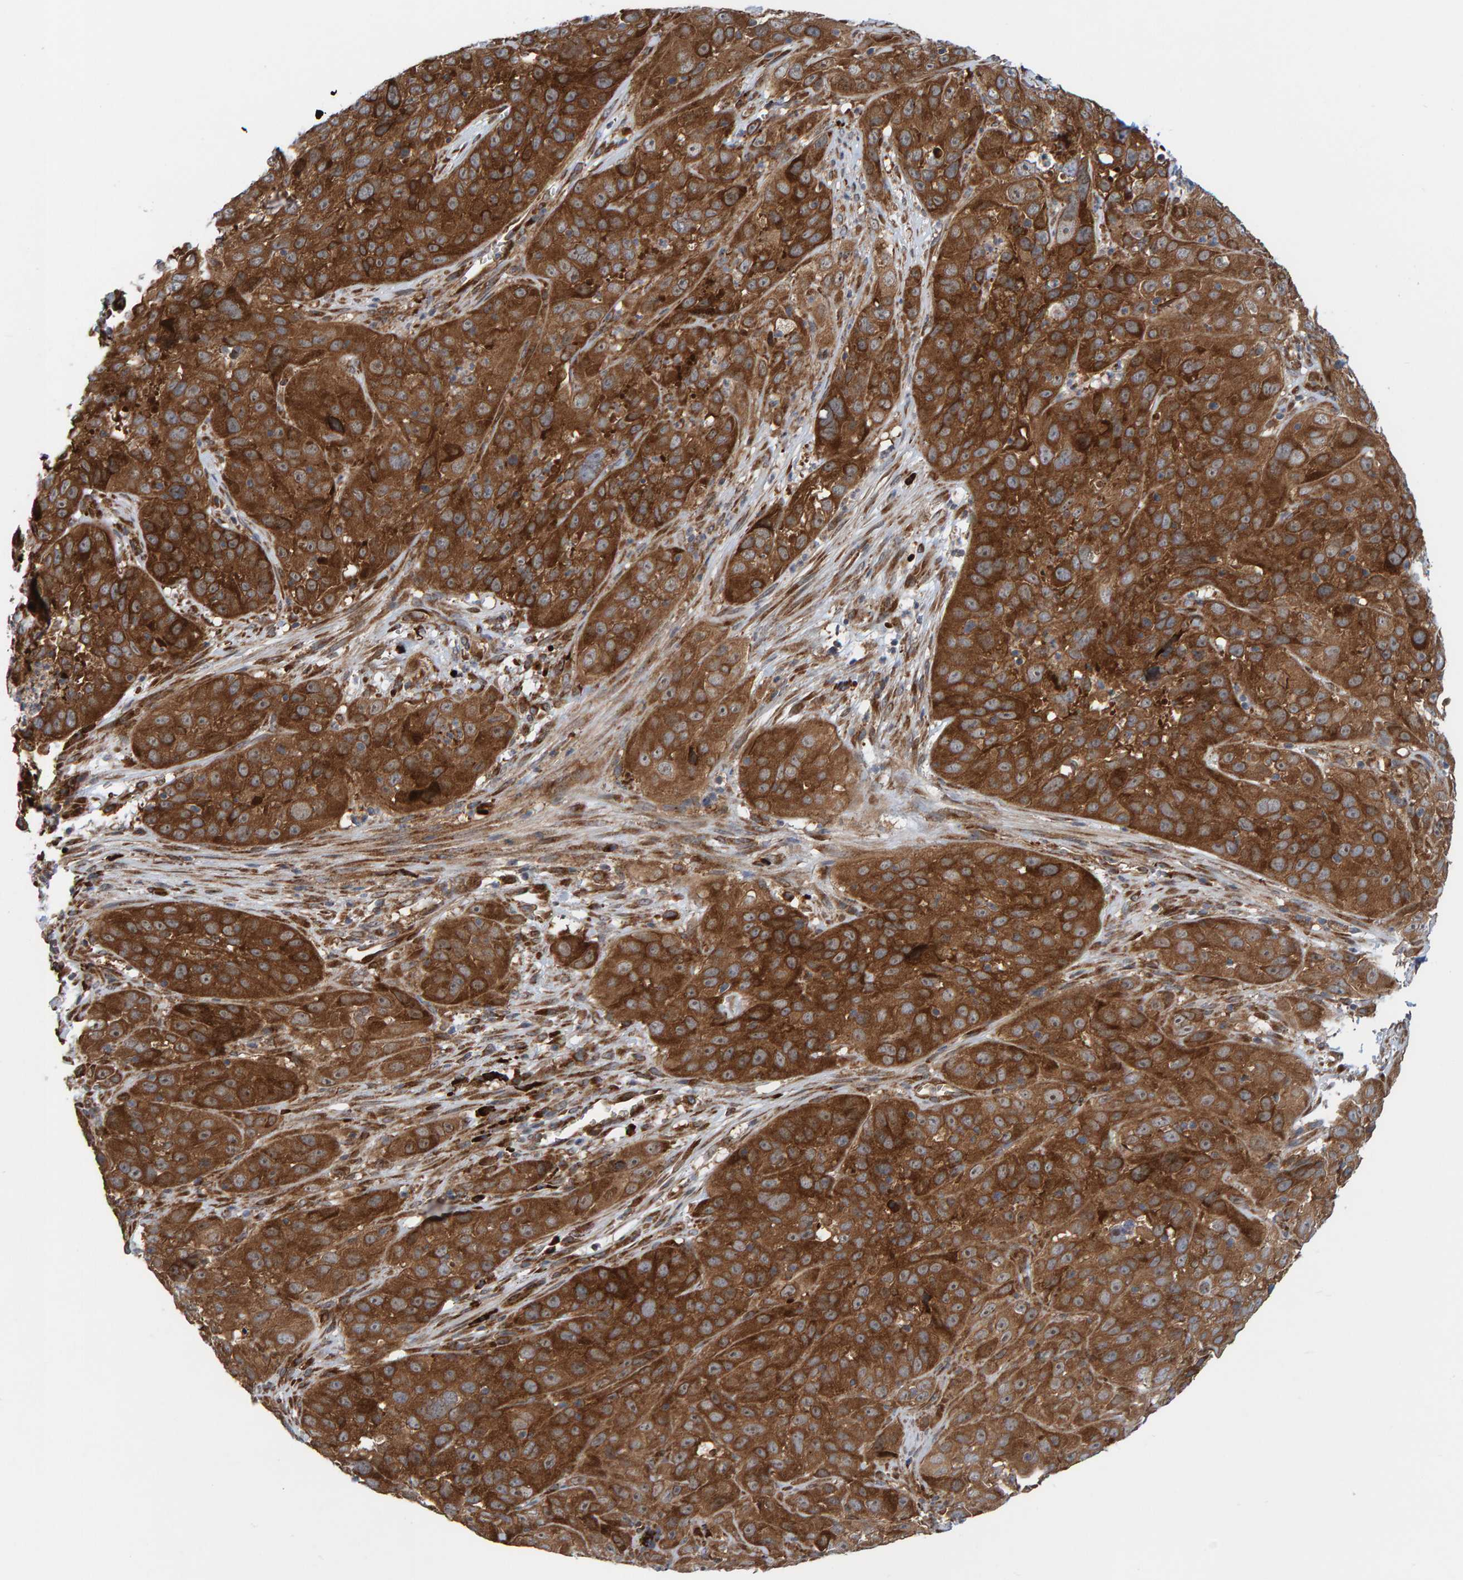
{"staining": {"intensity": "moderate", "quantity": ">75%", "location": "cytoplasmic/membranous"}, "tissue": "cervical cancer", "cell_type": "Tumor cells", "image_type": "cancer", "snomed": [{"axis": "morphology", "description": "Squamous cell carcinoma, NOS"}, {"axis": "topography", "description": "Cervix"}], "caption": "This is an image of immunohistochemistry staining of cervical cancer, which shows moderate positivity in the cytoplasmic/membranous of tumor cells.", "gene": "KIAA0753", "patient": {"sex": "female", "age": 32}}